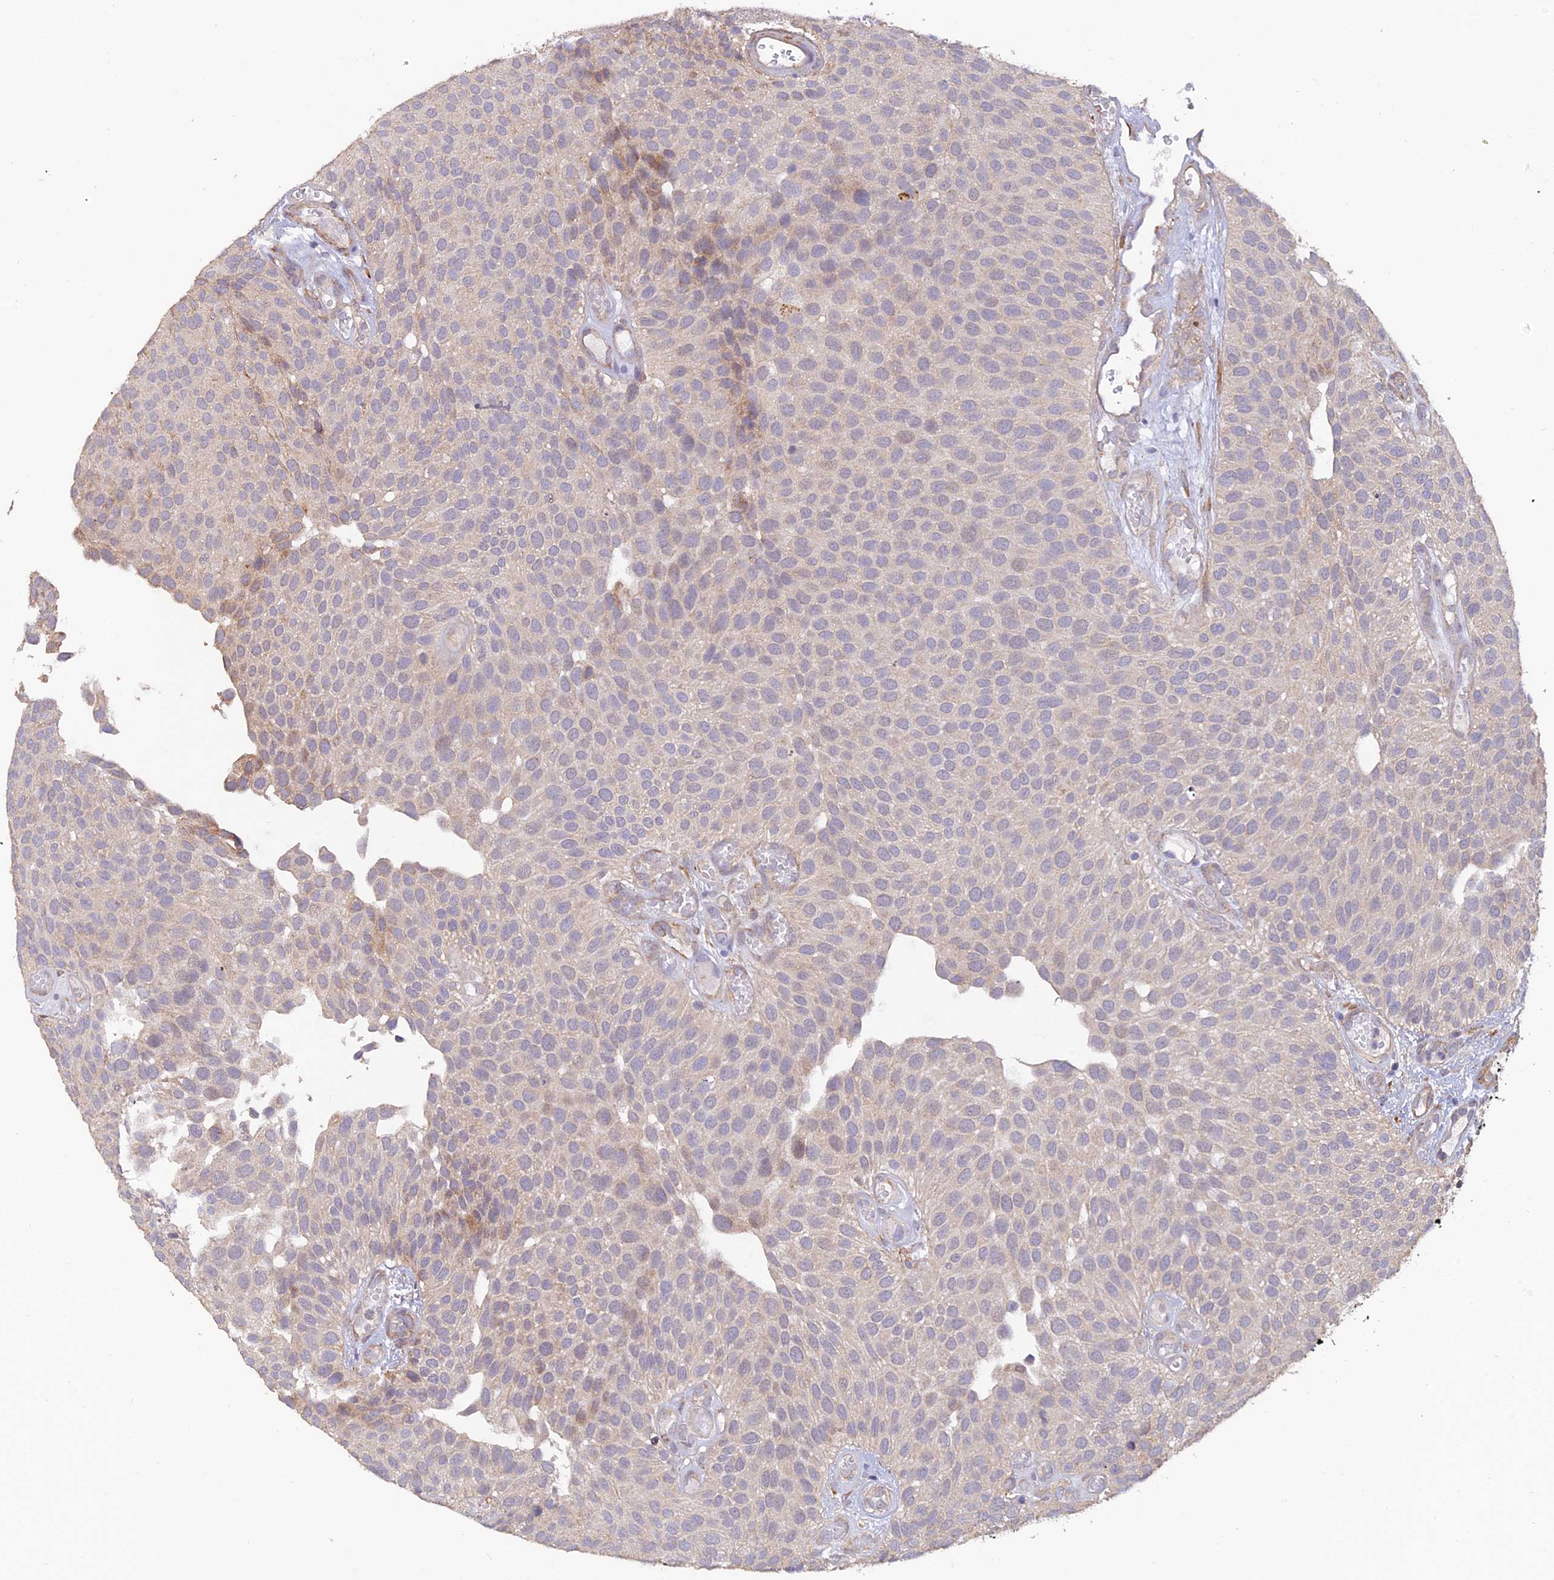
{"staining": {"intensity": "moderate", "quantity": "<25%", "location": "cytoplasmic/membranous,nuclear"}, "tissue": "urothelial cancer", "cell_type": "Tumor cells", "image_type": "cancer", "snomed": [{"axis": "morphology", "description": "Urothelial carcinoma, Low grade"}, {"axis": "topography", "description": "Urinary bladder"}], "caption": "Brown immunohistochemical staining in low-grade urothelial carcinoma exhibits moderate cytoplasmic/membranous and nuclear expression in about <25% of tumor cells.", "gene": "PAGR1", "patient": {"sex": "male", "age": 89}}